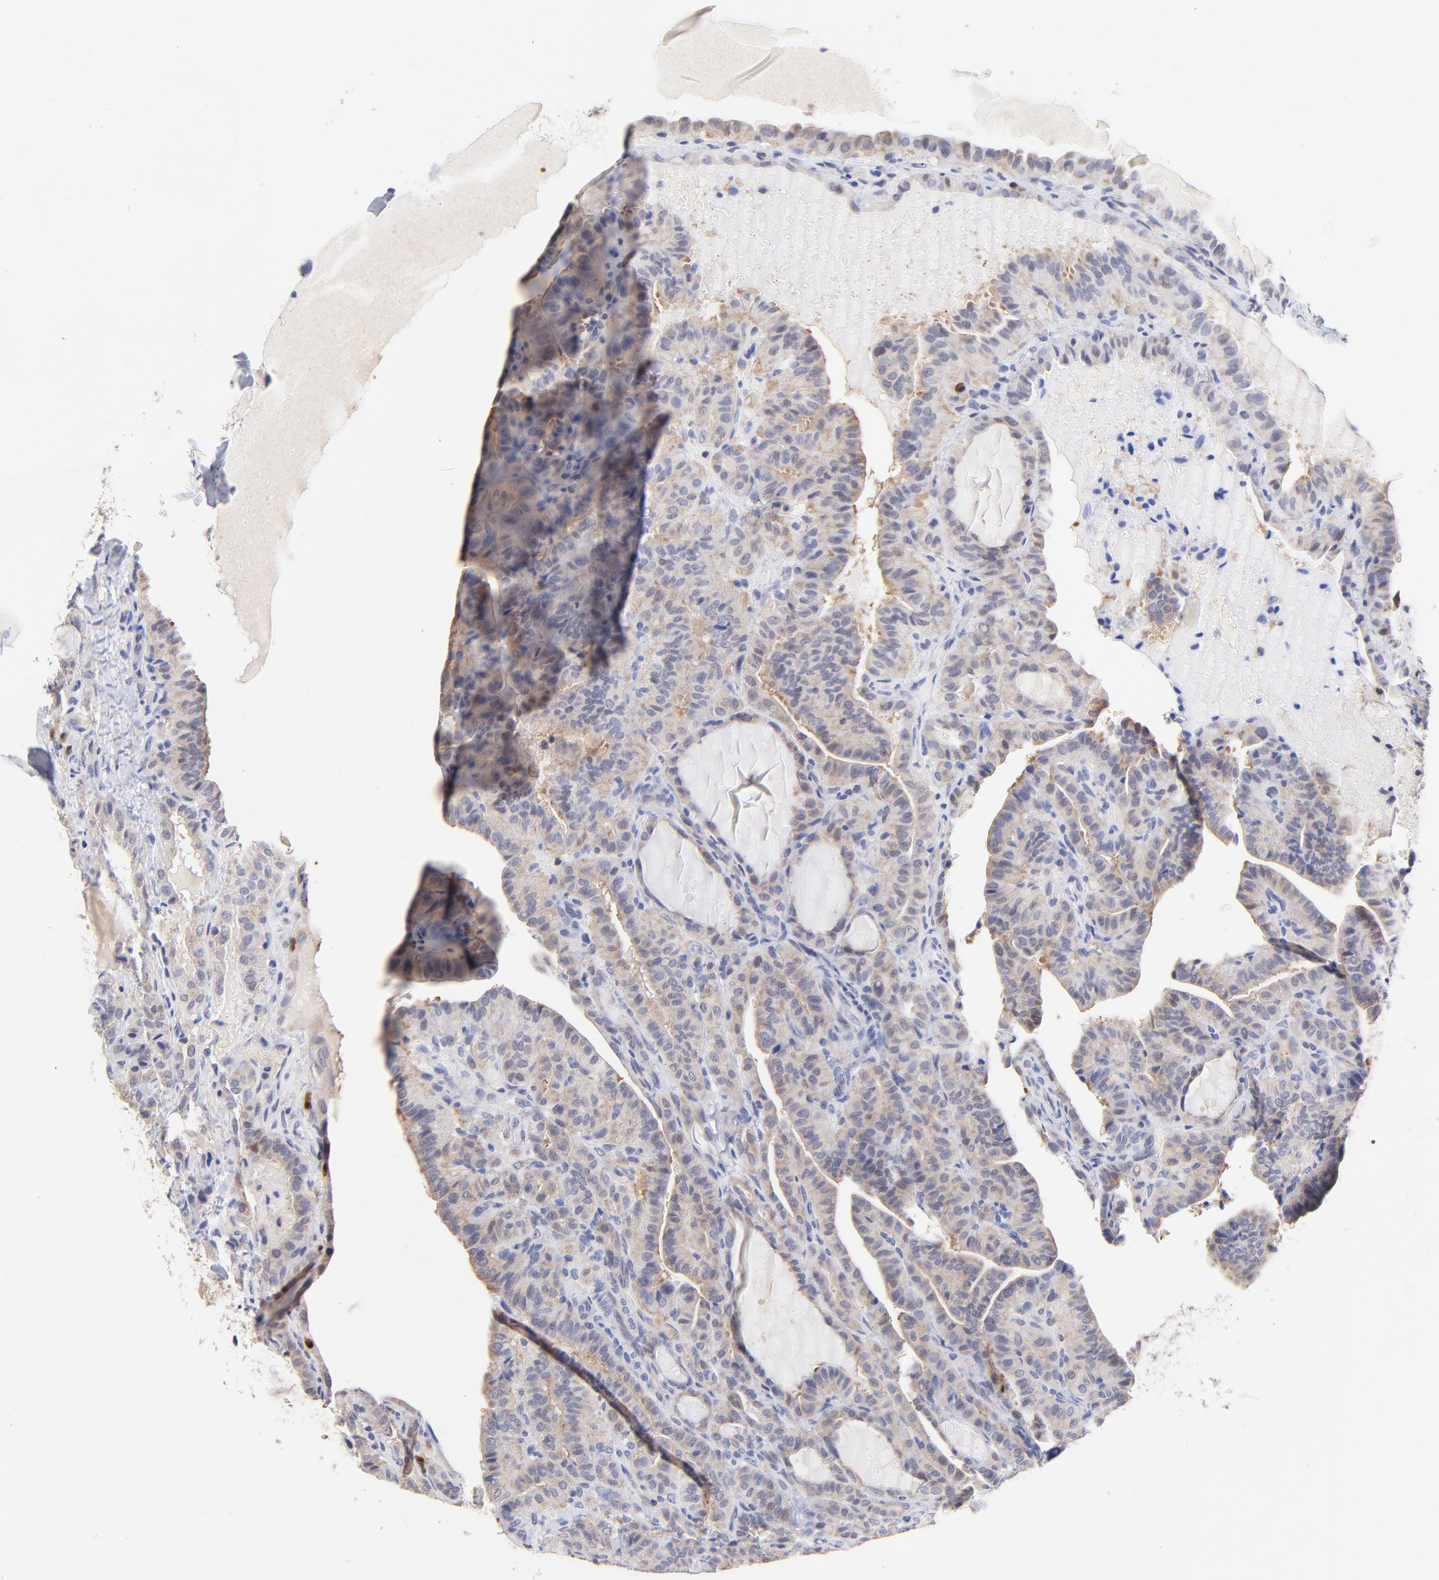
{"staining": {"intensity": "weak", "quantity": "25%-75%", "location": "cytoplasmic/membranous"}, "tissue": "thyroid cancer", "cell_type": "Tumor cells", "image_type": "cancer", "snomed": [{"axis": "morphology", "description": "Papillary adenocarcinoma, NOS"}, {"axis": "topography", "description": "Thyroid gland"}], "caption": "Human thyroid cancer stained for a protein (brown) demonstrates weak cytoplasmic/membranous positive expression in about 25%-75% of tumor cells.", "gene": "ZNF155", "patient": {"sex": "male", "age": 77}}